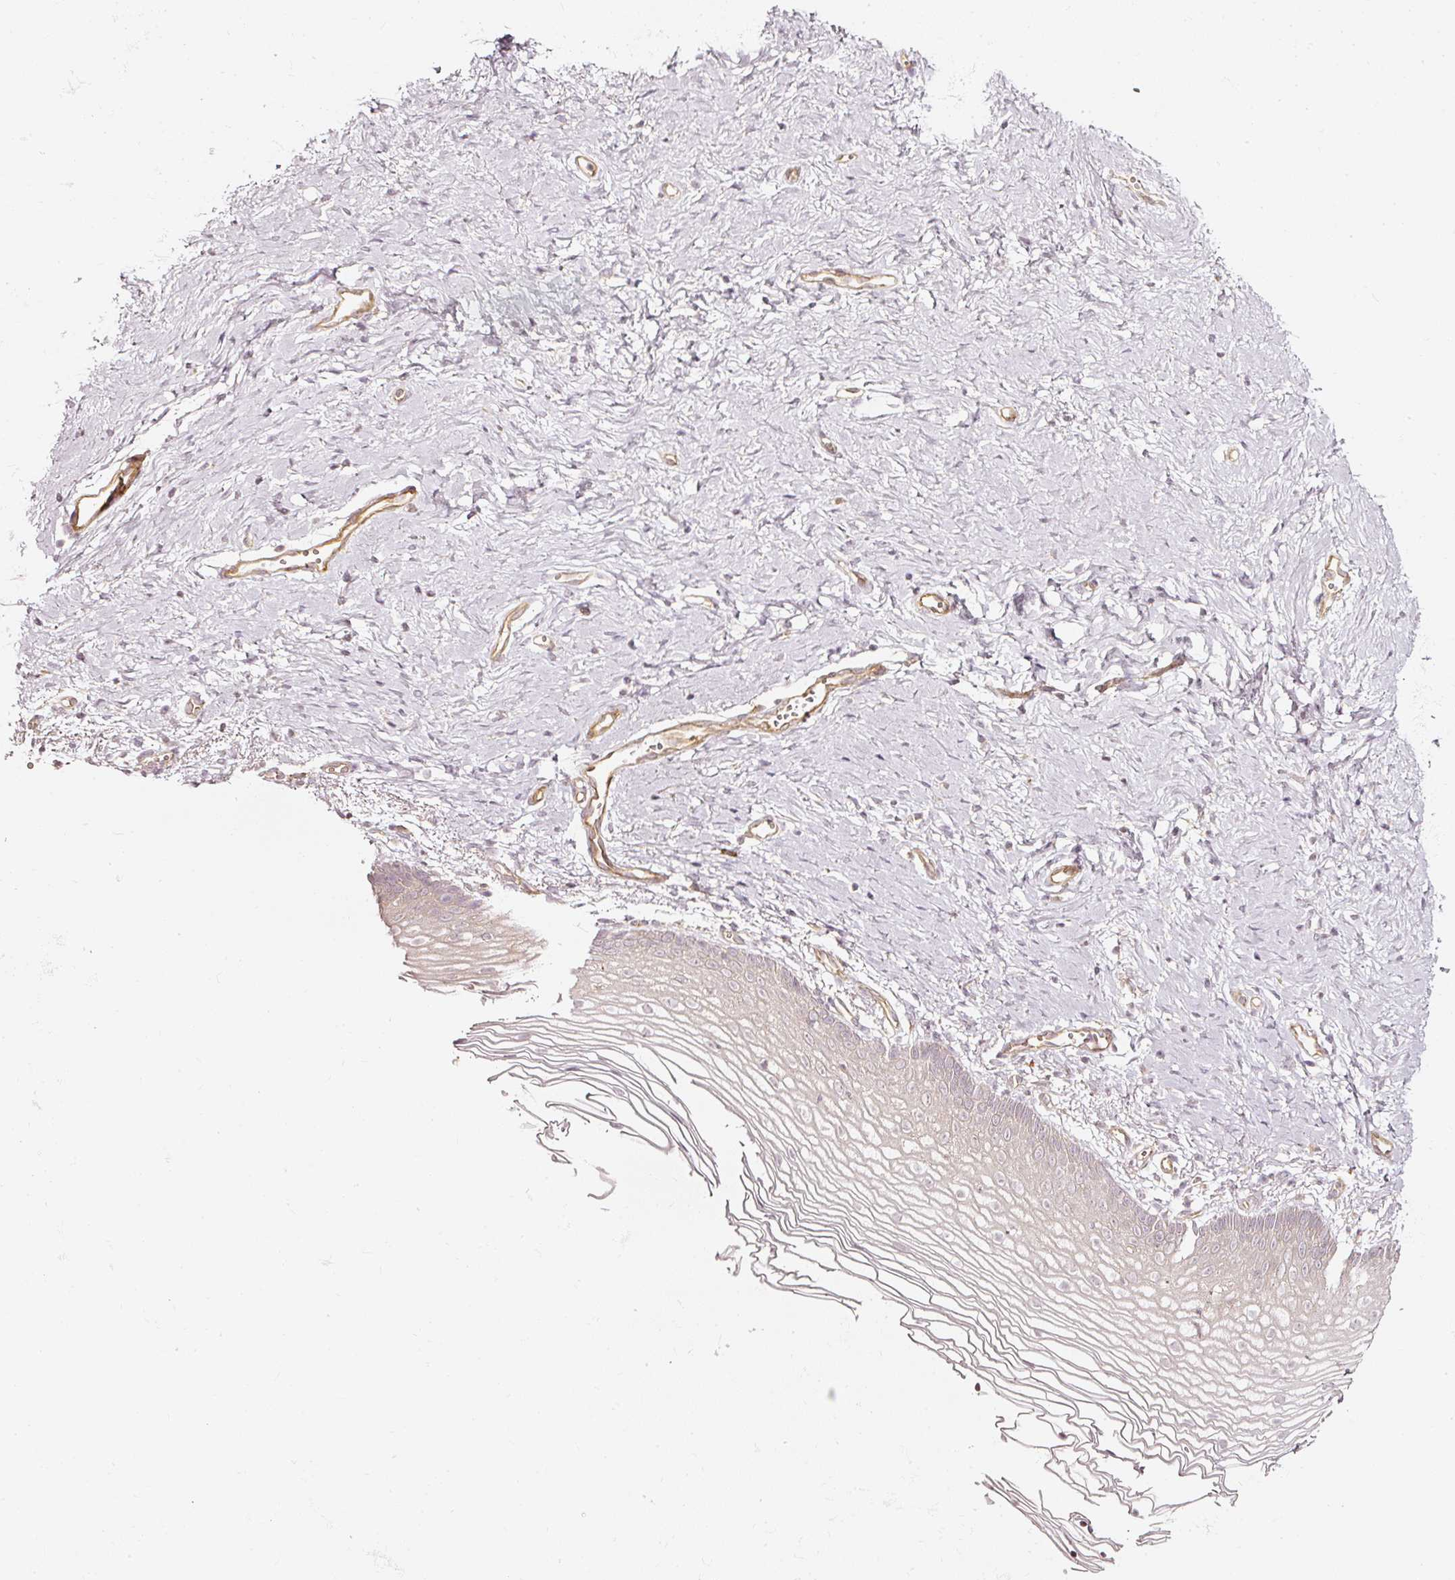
{"staining": {"intensity": "negative", "quantity": "none", "location": "none"}, "tissue": "vagina", "cell_type": "Squamous epithelial cells", "image_type": "normal", "snomed": [{"axis": "morphology", "description": "Normal tissue, NOS"}, {"axis": "topography", "description": "Vagina"}], "caption": "Human vagina stained for a protein using immunohistochemistry (IHC) reveals no expression in squamous epithelial cells.", "gene": "DRD2", "patient": {"sex": "female", "age": 56}}